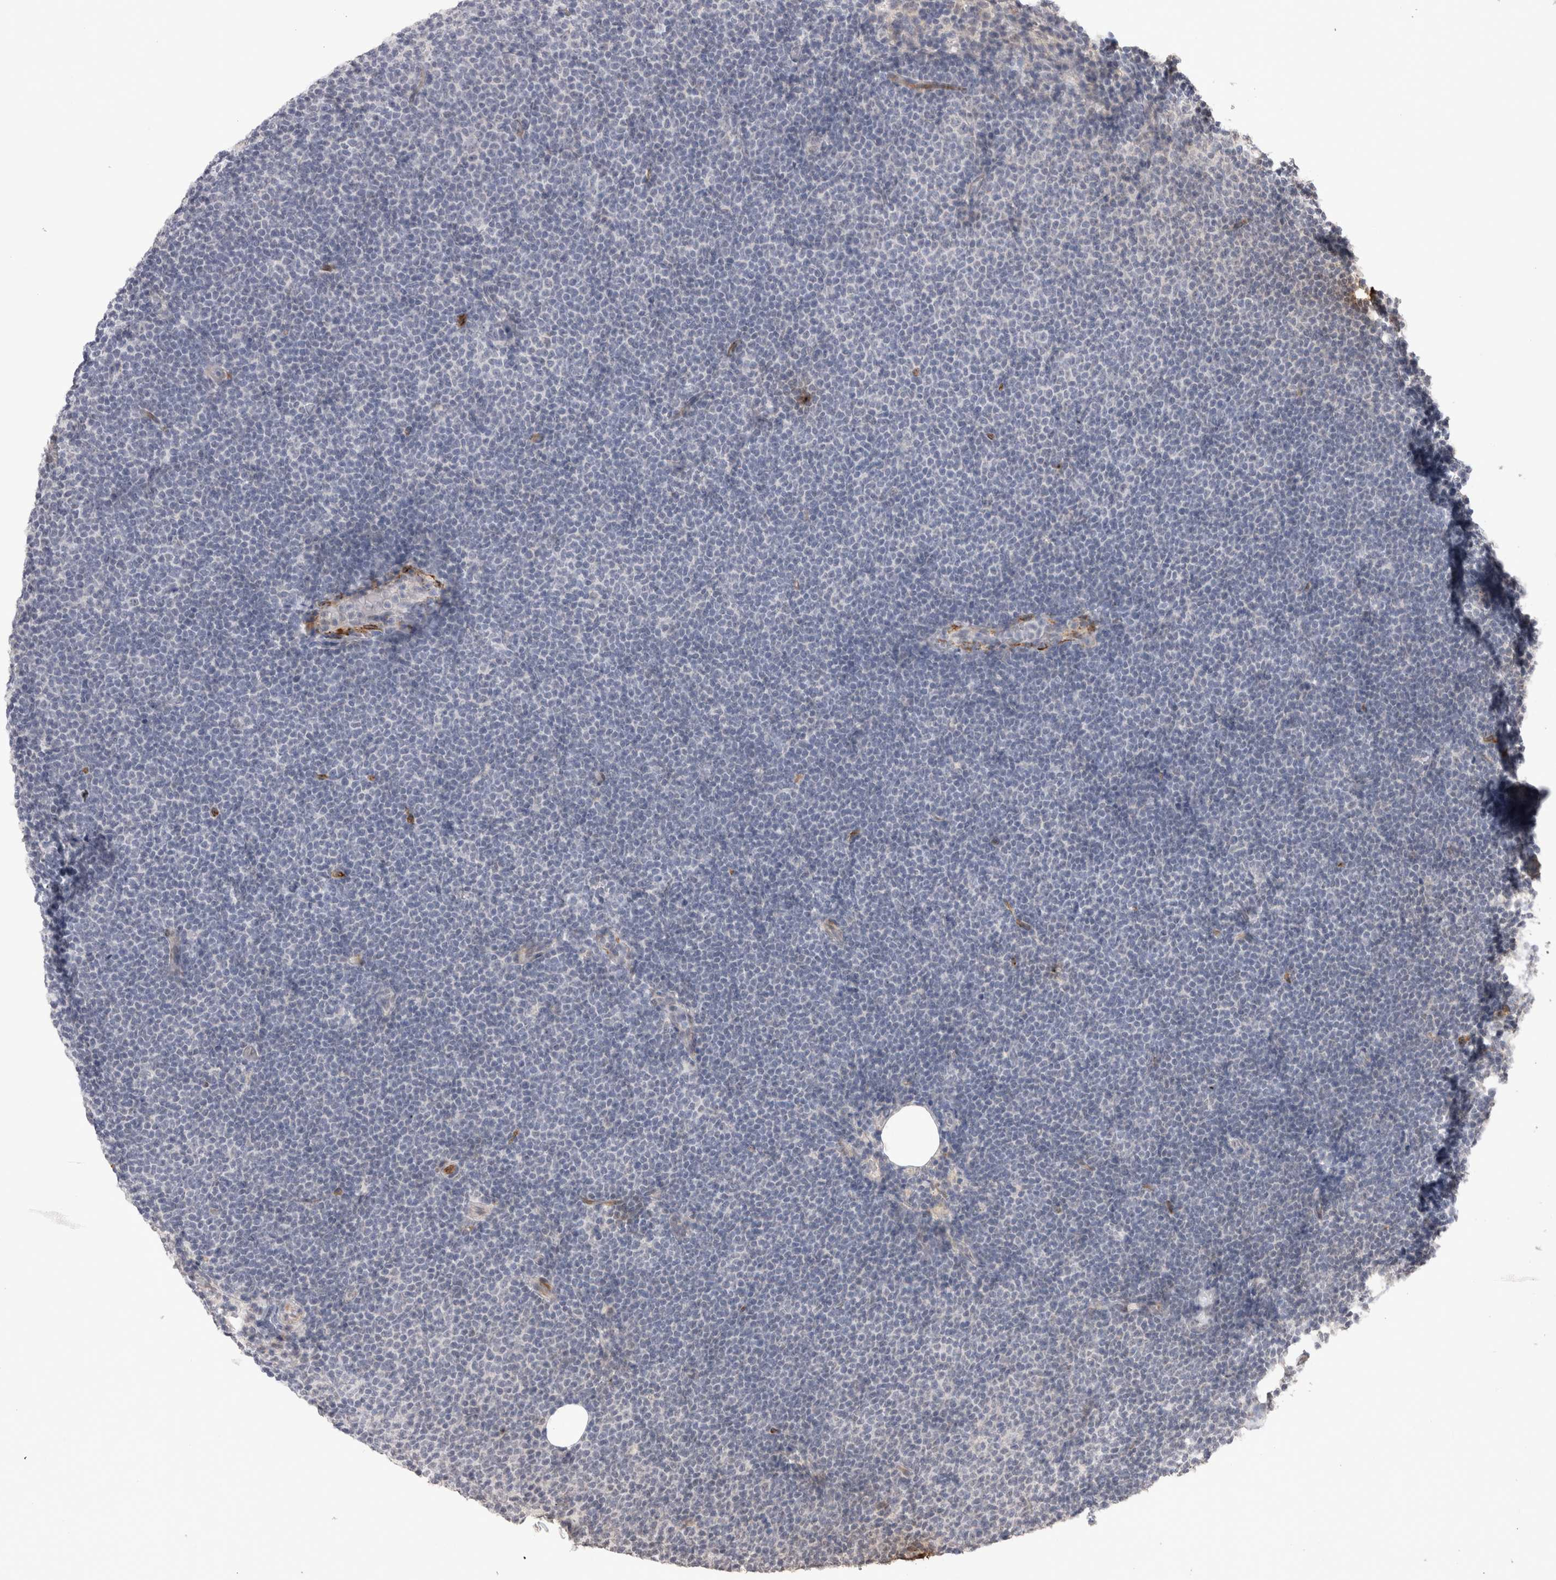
{"staining": {"intensity": "negative", "quantity": "none", "location": "none"}, "tissue": "lymphoma", "cell_type": "Tumor cells", "image_type": "cancer", "snomed": [{"axis": "morphology", "description": "Malignant lymphoma, non-Hodgkin's type, Low grade"}, {"axis": "topography", "description": "Lymph node"}], "caption": "A high-resolution histopathology image shows immunohistochemistry staining of malignant lymphoma, non-Hodgkin's type (low-grade), which shows no significant positivity in tumor cells.", "gene": "CDH13", "patient": {"sex": "female", "age": 53}}